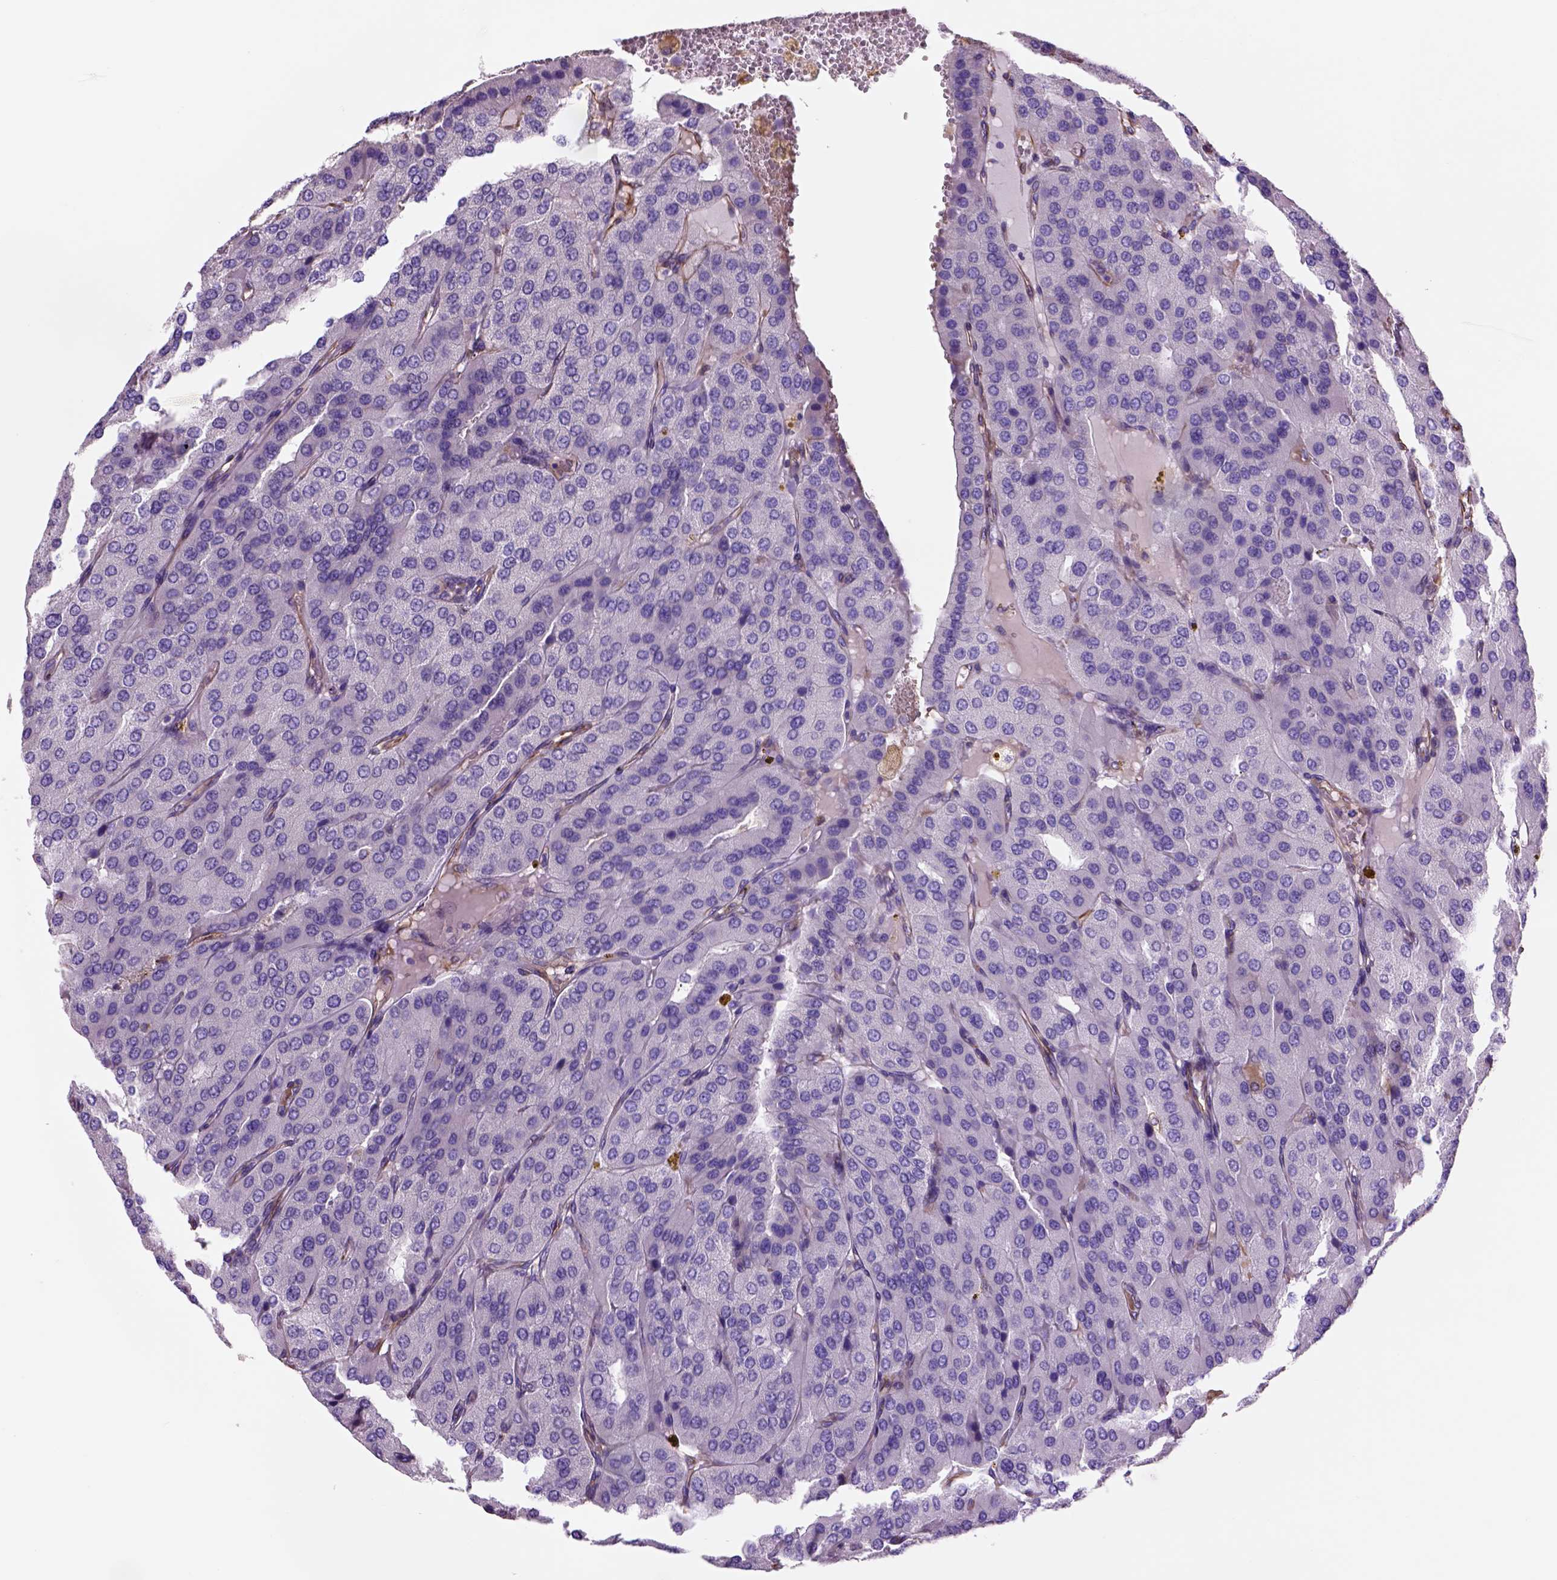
{"staining": {"intensity": "negative", "quantity": "none", "location": "none"}, "tissue": "parathyroid gland", "cell_type": "Glandular cells", "image_type": "normal", "snomed": [{"axis": "morphology", "description": "Normal tissue, NOS"}, {"axis": "morphology", "description": "Adenoma, NOS"}, {"axis": "topography", "description": "Parathyroid gland"}], "caption": "Glandular cells are negative for brown protein staining in unremarkable parathyroid gland. (Immunohistochemistry, brightfield microscopy, high magnification).", "gene": "ZZZ3", "patient": {"sex": "female", "age": 86}}